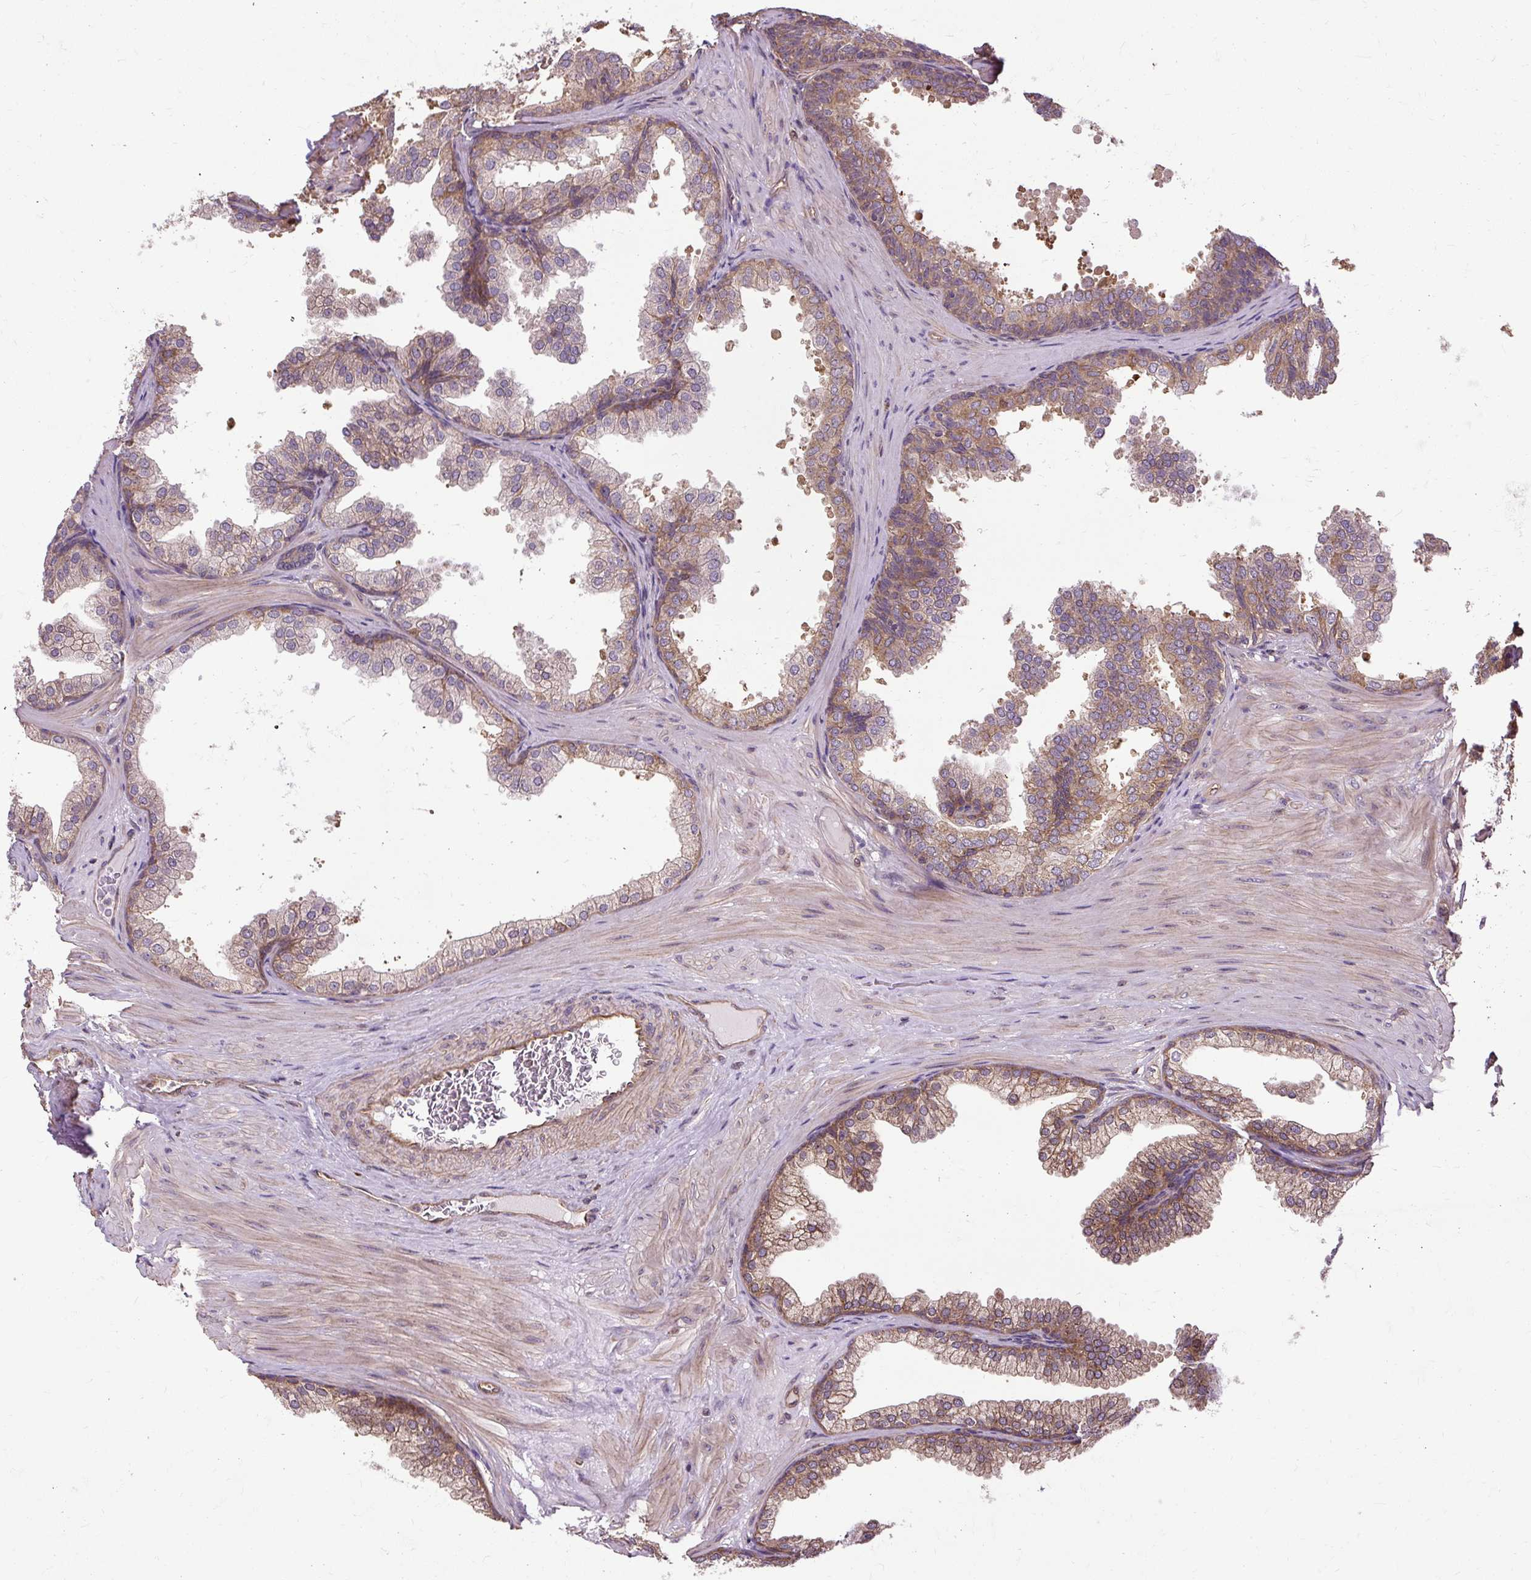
{"staining": {"intensity": "moderate", "quantity": "25%-75%", "location": "cytoplasmic/membranous"}, "tissue": "prostate", "cell_type": "Glandular cells", "image_type": "normal", "snomed": [{"axis": "morphology", "description": "Normal tissue, NOS"}, {"axis": "topography", "description": "Prostate"}], "caption": "Protein staining reveals moderate cytoplasmic/membranous expression in approximately 25%-75% of glandular cells in unremarkable prostate. (DAB = brown stain, brightfield microscopy at high magnification).", "gene": "FLRT1", "patient": {"sex": "male", "age": 37}}